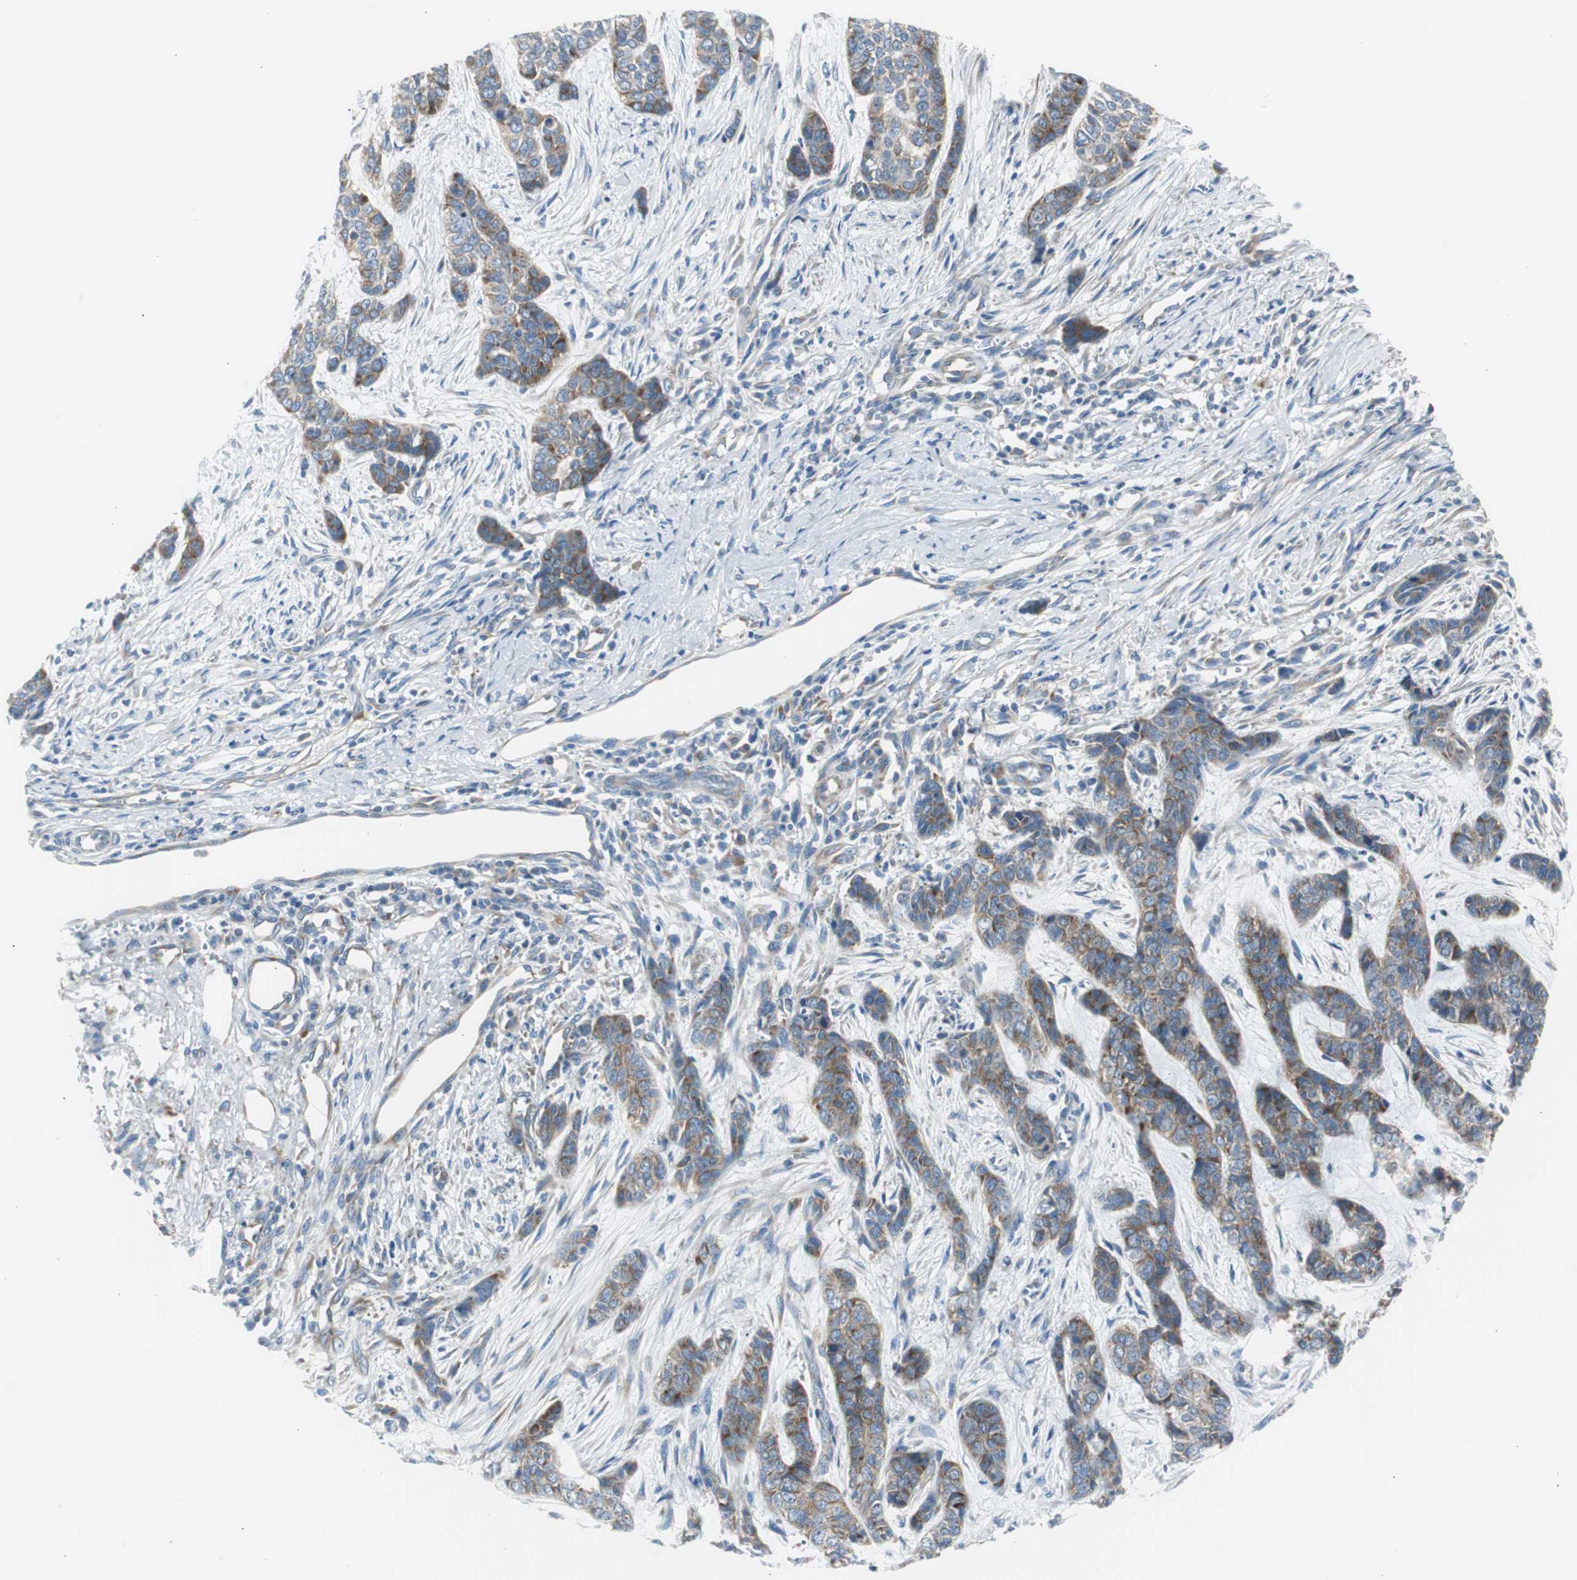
{"staining": {"intensity": "moderate", "quantity": "25%-75%", "location": "cytoplasmic/membranous"}, "tissue": "skin cancer", "cell_type": "Tumor cells", "image_type": "cancer", "snomed": [{"axis": "morphology", "description": "Basal cell carcinoma"}, {"axis": "topography", "description": "Skin"}], "caption": "Protein analysis of skin cancer tissue exhibits moderate cytoplasmic/membranous positivity in about 25%-75% of tumor cells.", "gene": "RPS12", "patient": {"sex": "female", "age": 64}}